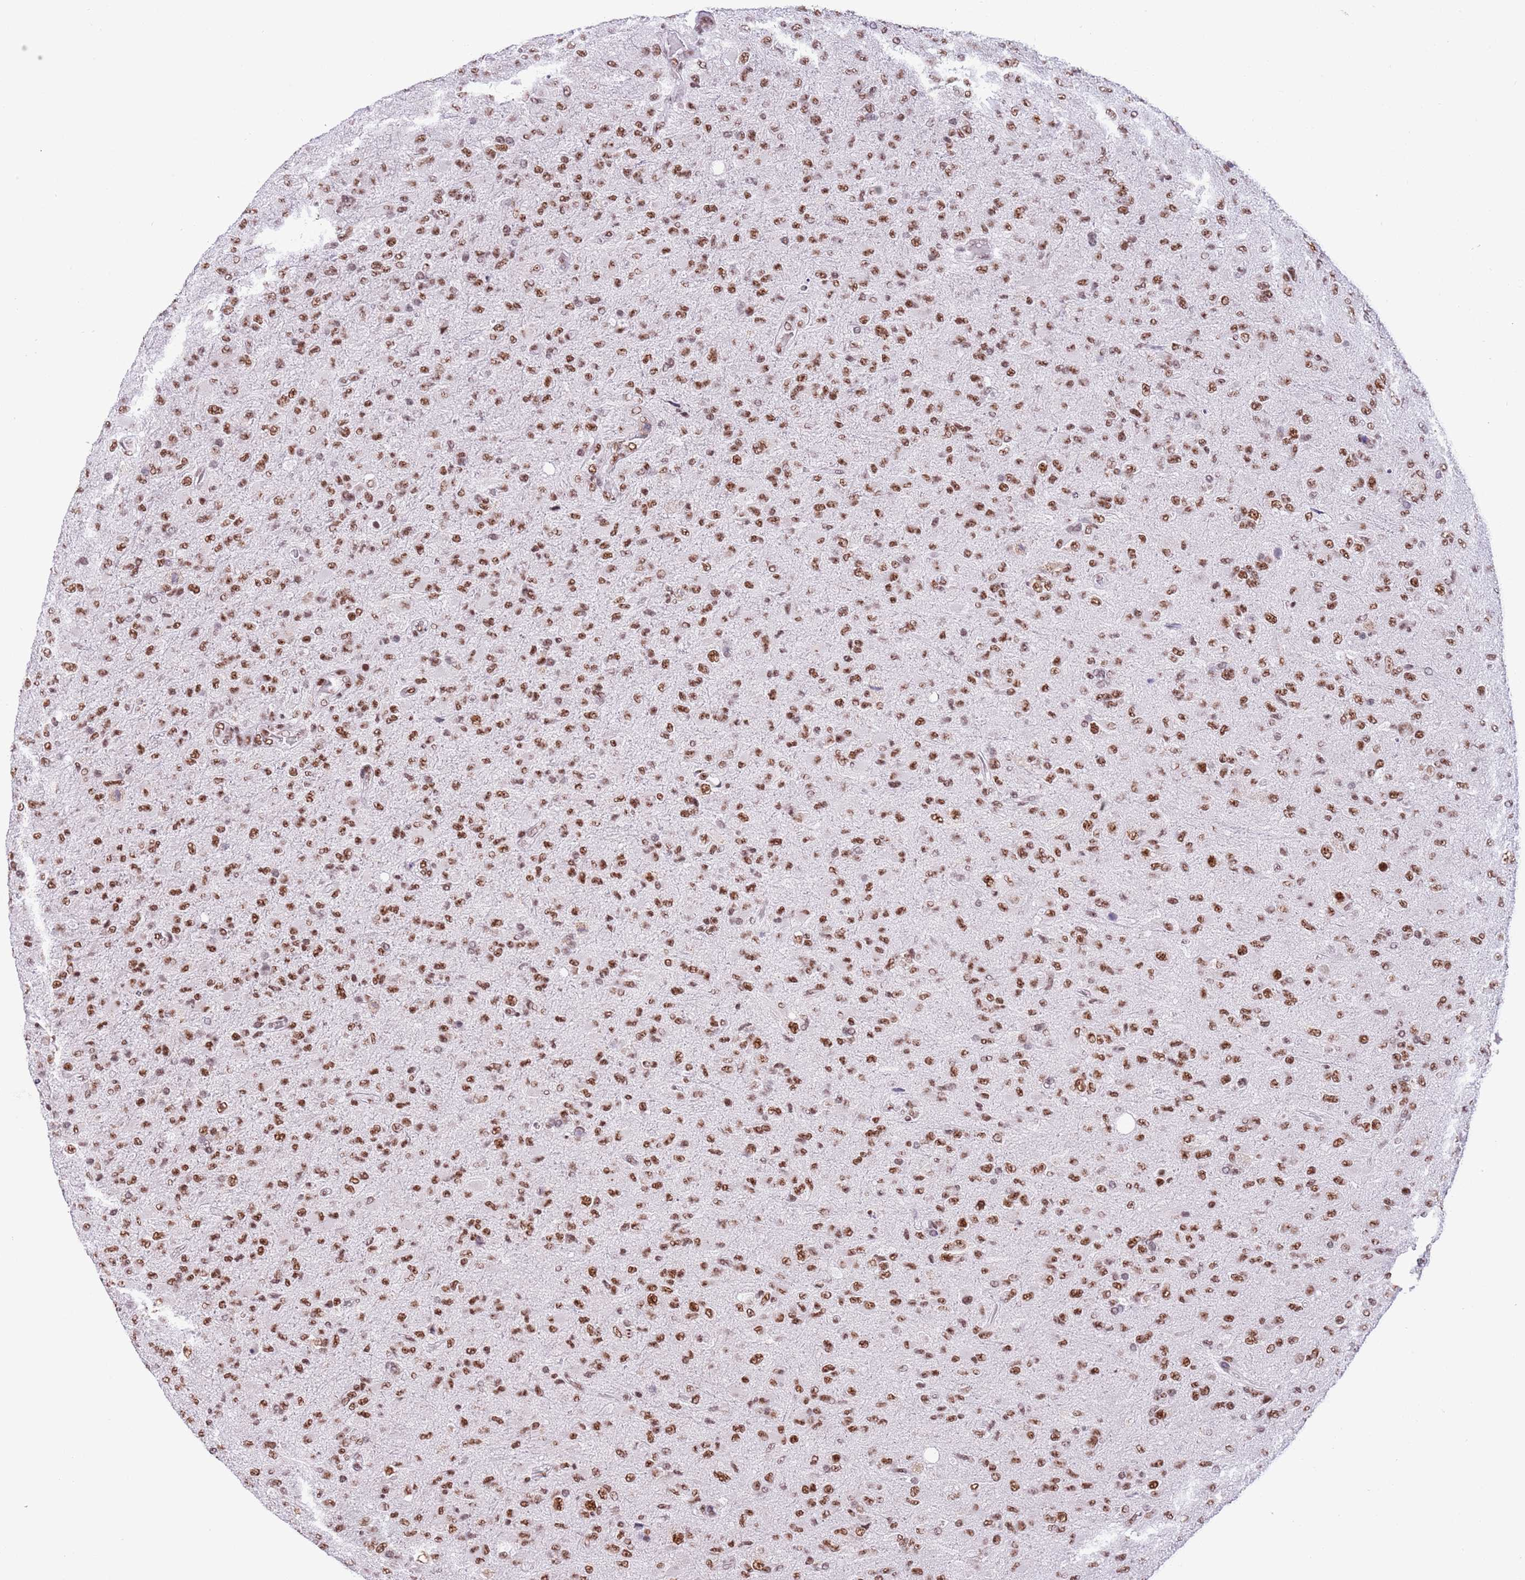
{"staining": {"intensity": "moderate", "quantity": ">75%", "location": "nuclear"}, "tissue": "glioma", "cell_type": "Tumor cells", "image_type": "cancer", "snomed": [{"axis": "morphology", "description": "Glioma, malignant, Low grade"}, {"axis": "topography", "description": "Brain"}], "caption": "Human low-grade glioma (malignant) stained with a brown dye exhibits moderate nuclear positive expression in about >75% of tumor cells.", "gene": "SF3A2", "patient": {"sex": "male", "age": 65}}